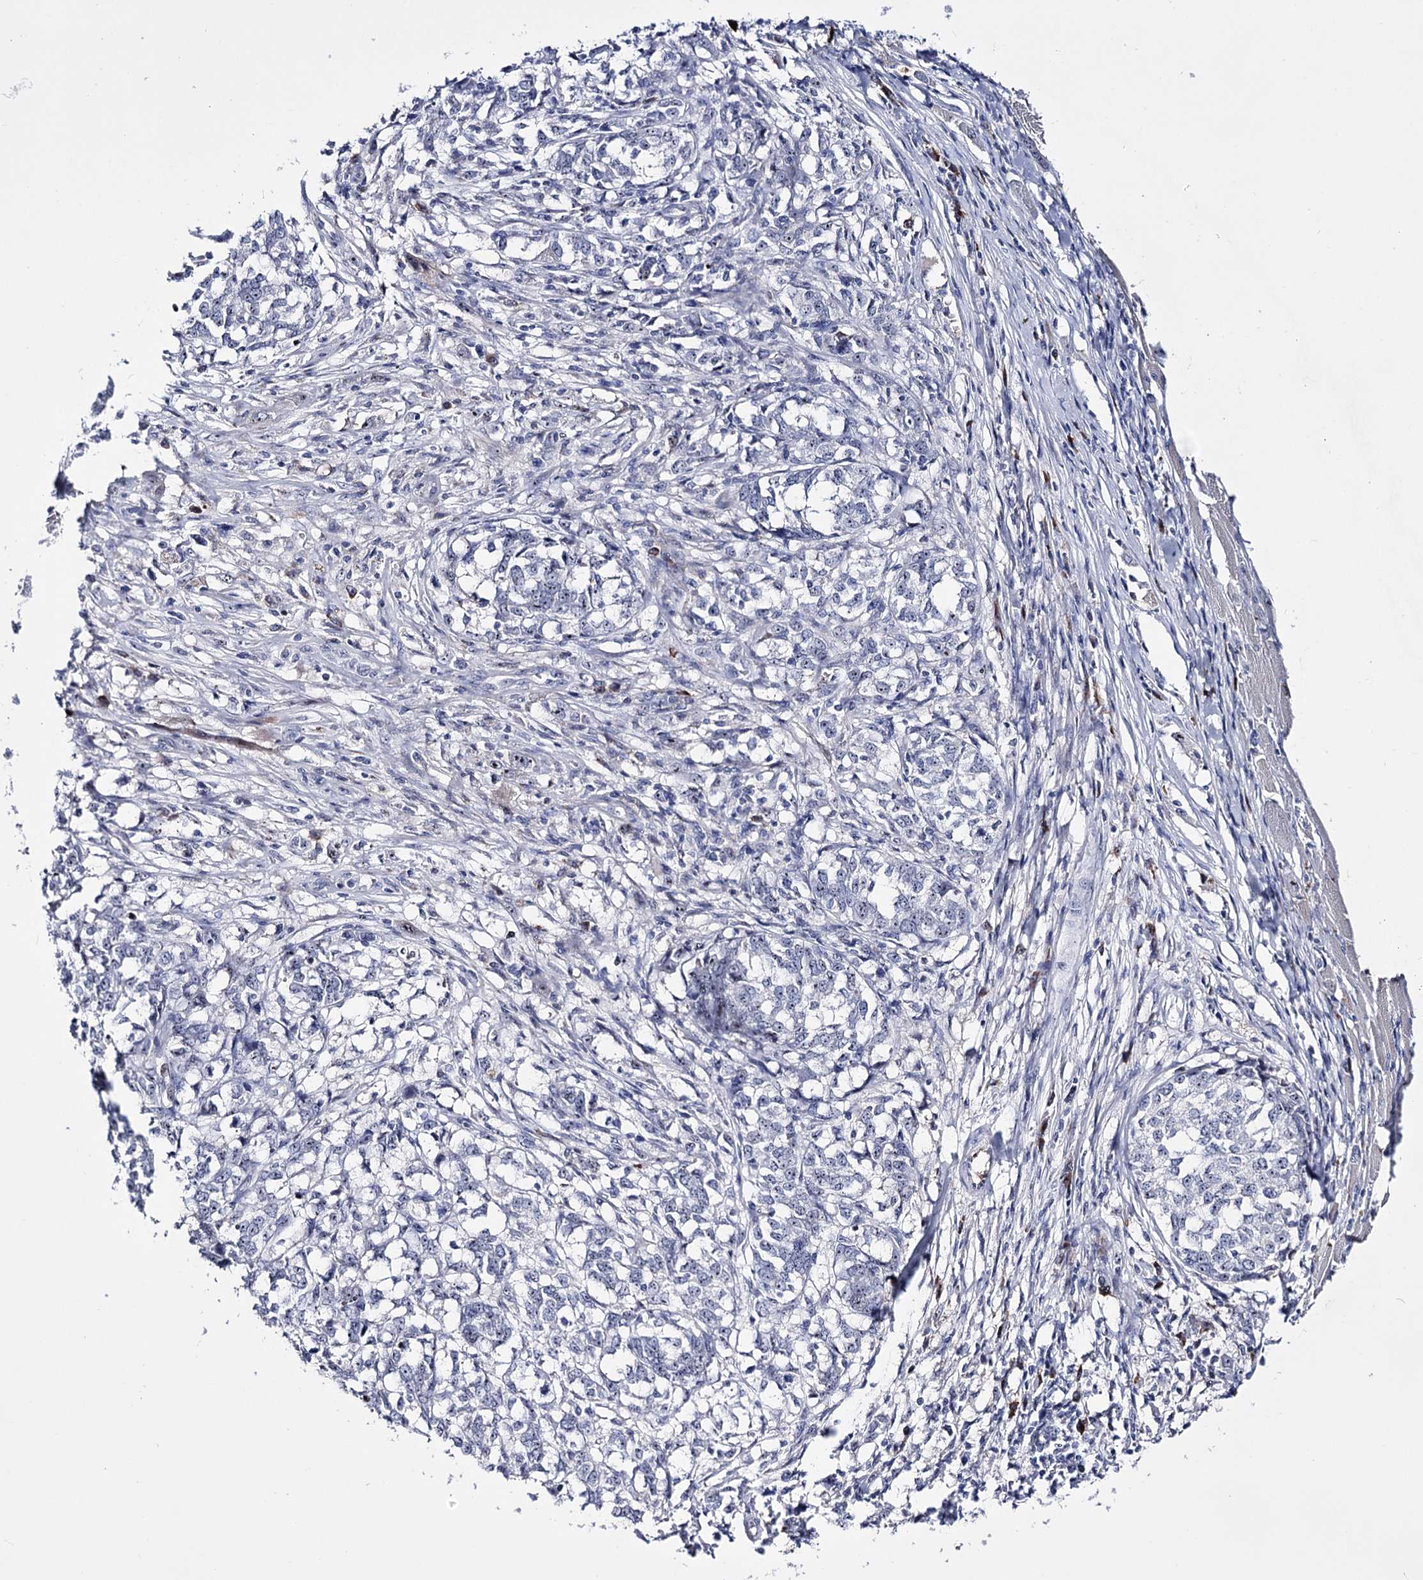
{"staining": {"intensity": "negative", "quantity": "none", "location": "none"}, "tissue": "melanoma", "cell_type": "Tumor cells", "image_type": "cancer", "snomed": [{"axis": "morphology", "description": "Malignant melanoma, NOS"}, {"axis": "topography", "description": "Skin"}], "caption": "Immunohistochemistry (IHC) histopathology image of neoplastic tissue: human malignant melanoma stained with DAB (3,3'-diaminobenzidine) exhibits no significant protein expression in tumor cells.", "gene": "PCGF5", "patient": {"sex": "female", "age": 72}}